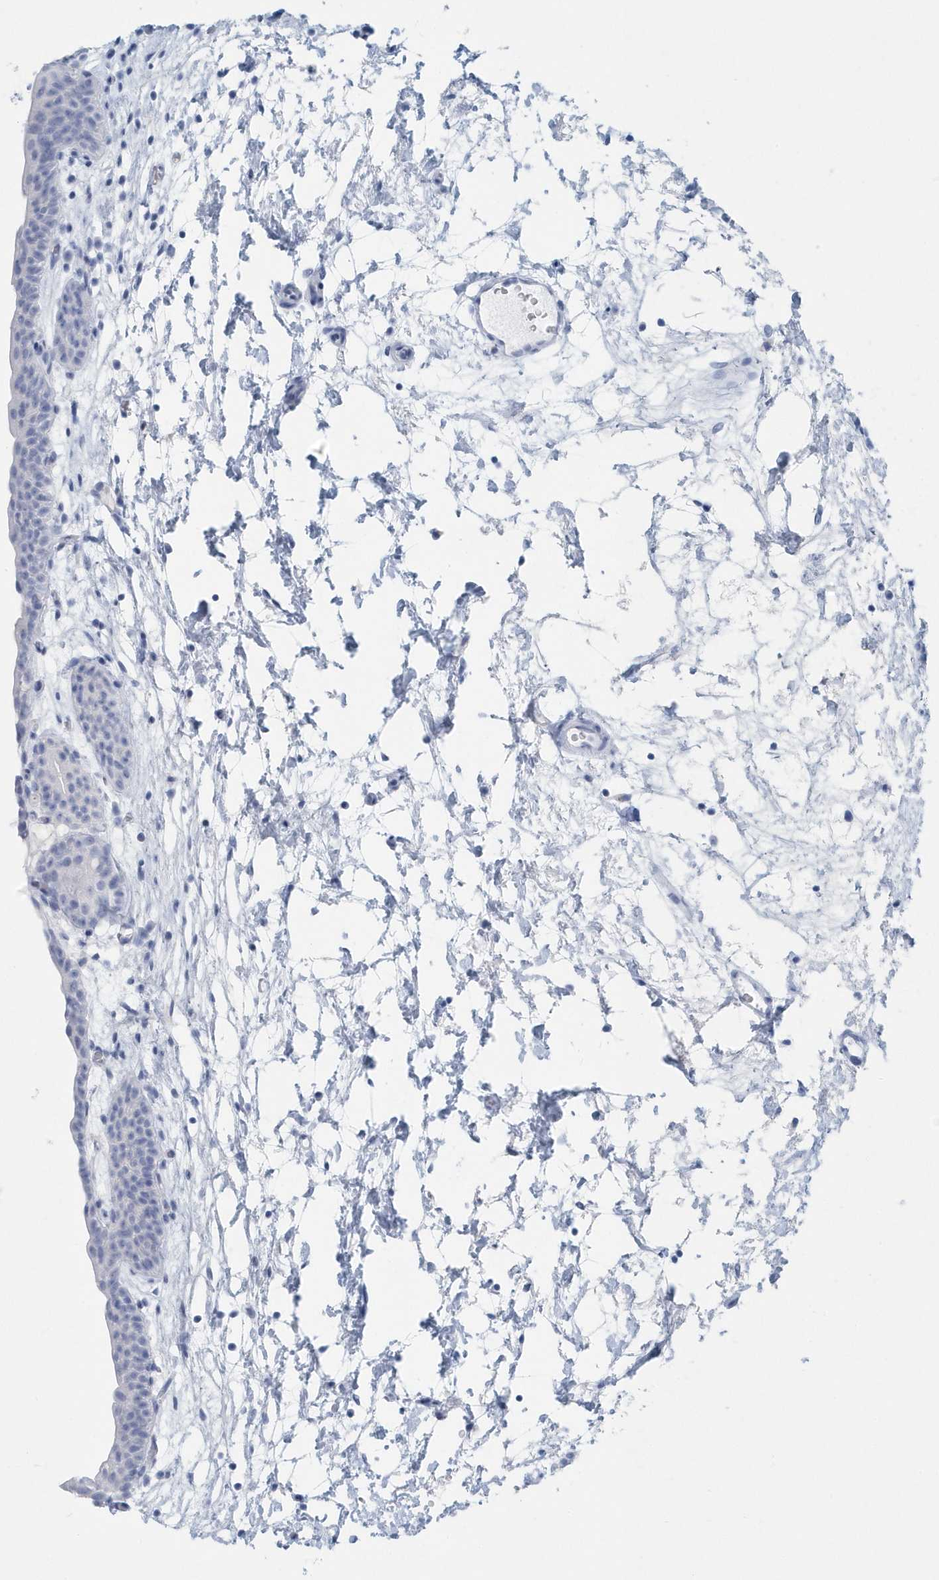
{"staining": {"intensity": "negative", "quantity": "none", "location": "none"}, "tissue": "urinary bladder", "cell_type": "Urothelial cells", "image_type": "normal", "snomed": [{"axis": "morphology", "description": "Normal tissue, NOS"}, {"axis": "topography", "description": "Urinary bladder"}], "caption": "Immunohistochemistry histopathology image of benign urinary bladder: human urinary bladder stained with DAB shows no significant protein staining in urothelial cells.", "gene": "PTPRO", "patient": {"sex": "male", "age": 83}}